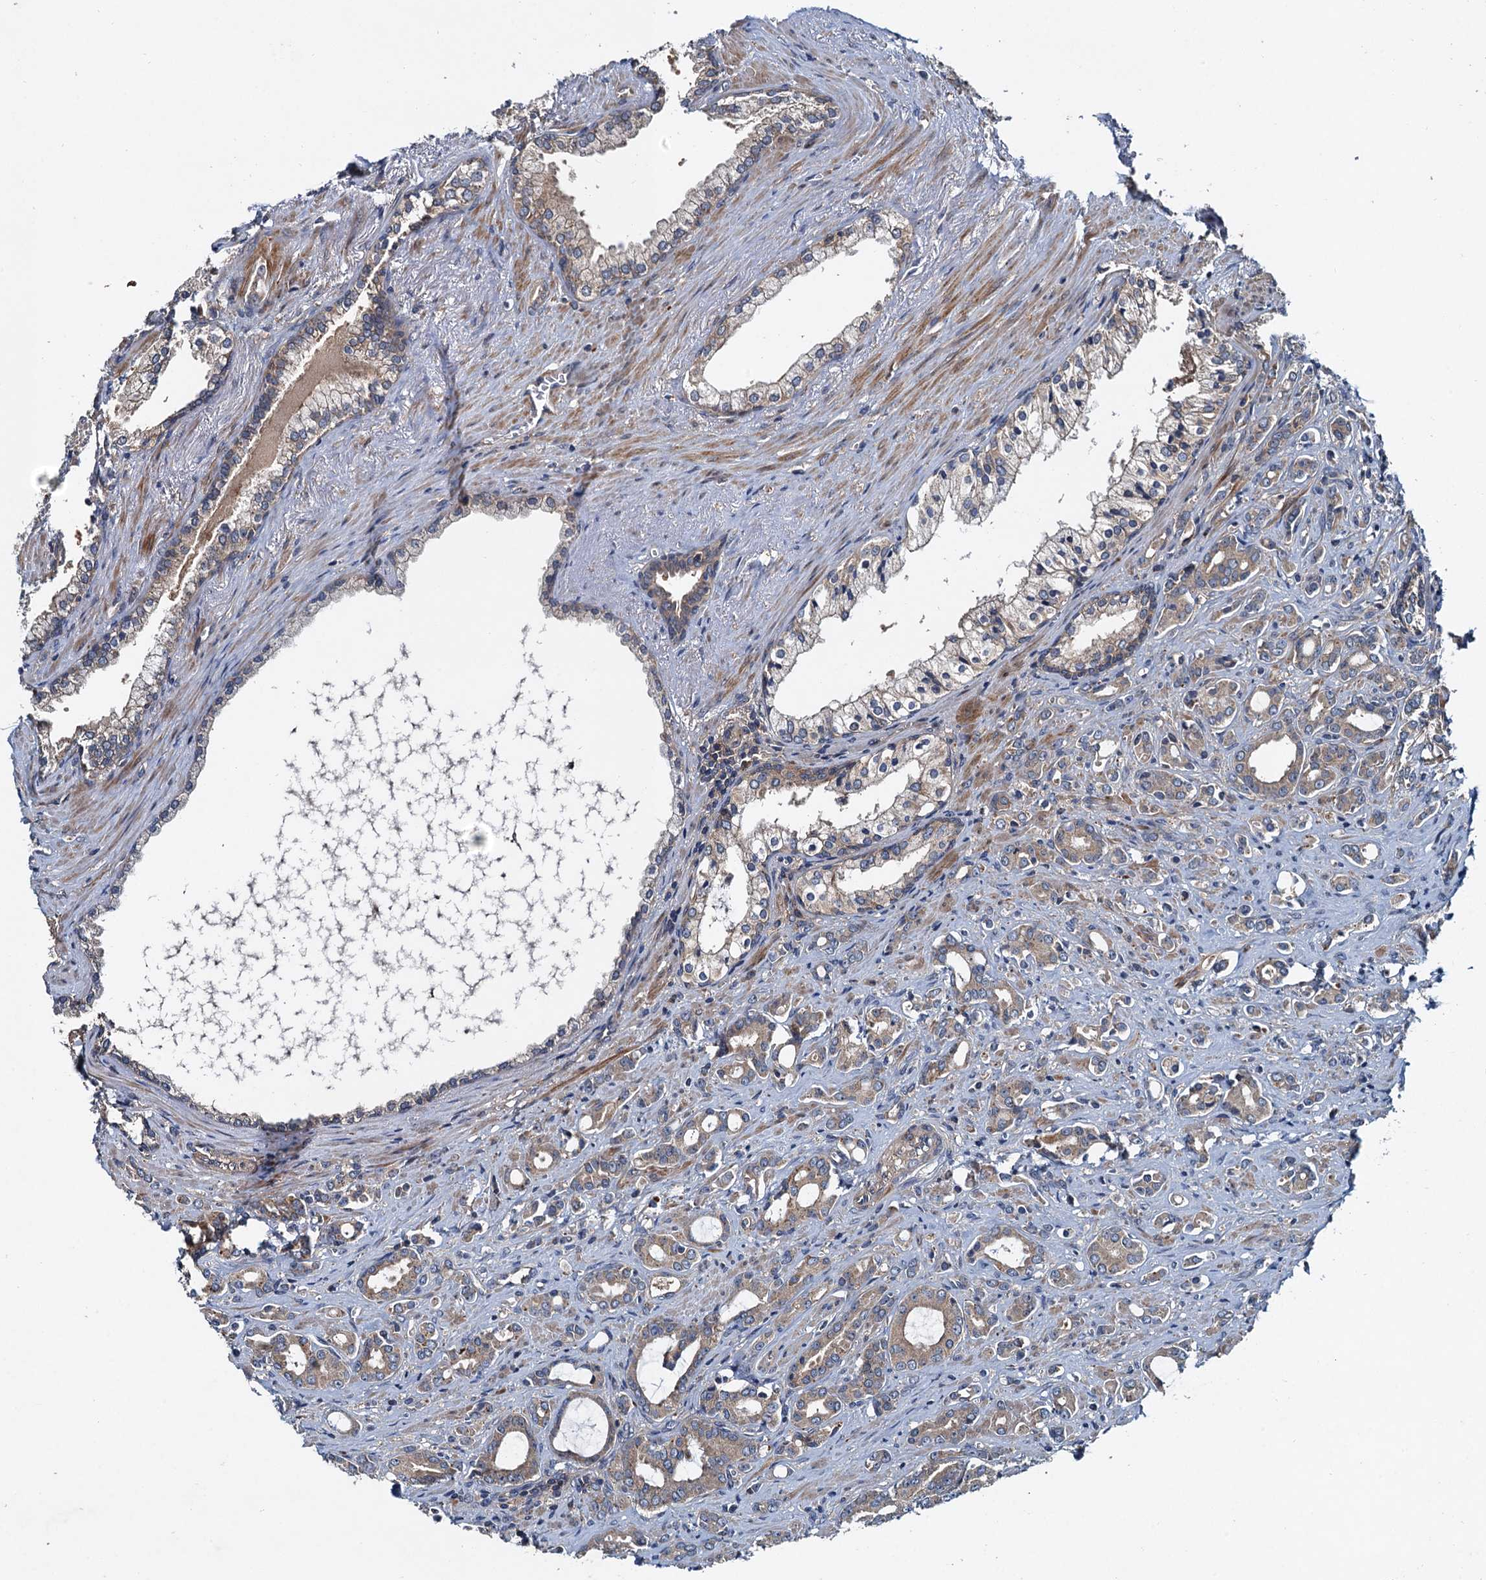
{"staining": {"intensity": "moderate", "quantity": "25%-75%", "location": "cytoplasmic/membranous"}, "tissue": "prostate cancer", "cell_type": "Tumor cells", "image_type": "cancer", "snomed": [{"axis": "morphology", "description": "Adenocarcinoma, High grade"}, {"axis": "topography", "description": "Prostate"}], "caption": "An IHC image of neoplastic tissue is shown. Protein staining in brown highlights moderate cytoplasmic/membranous positivity in prostate high-grade adenocarcinoma within tumor cells.", "gene": "EFL1", "patient": {"sex": "male", "age": 72}}